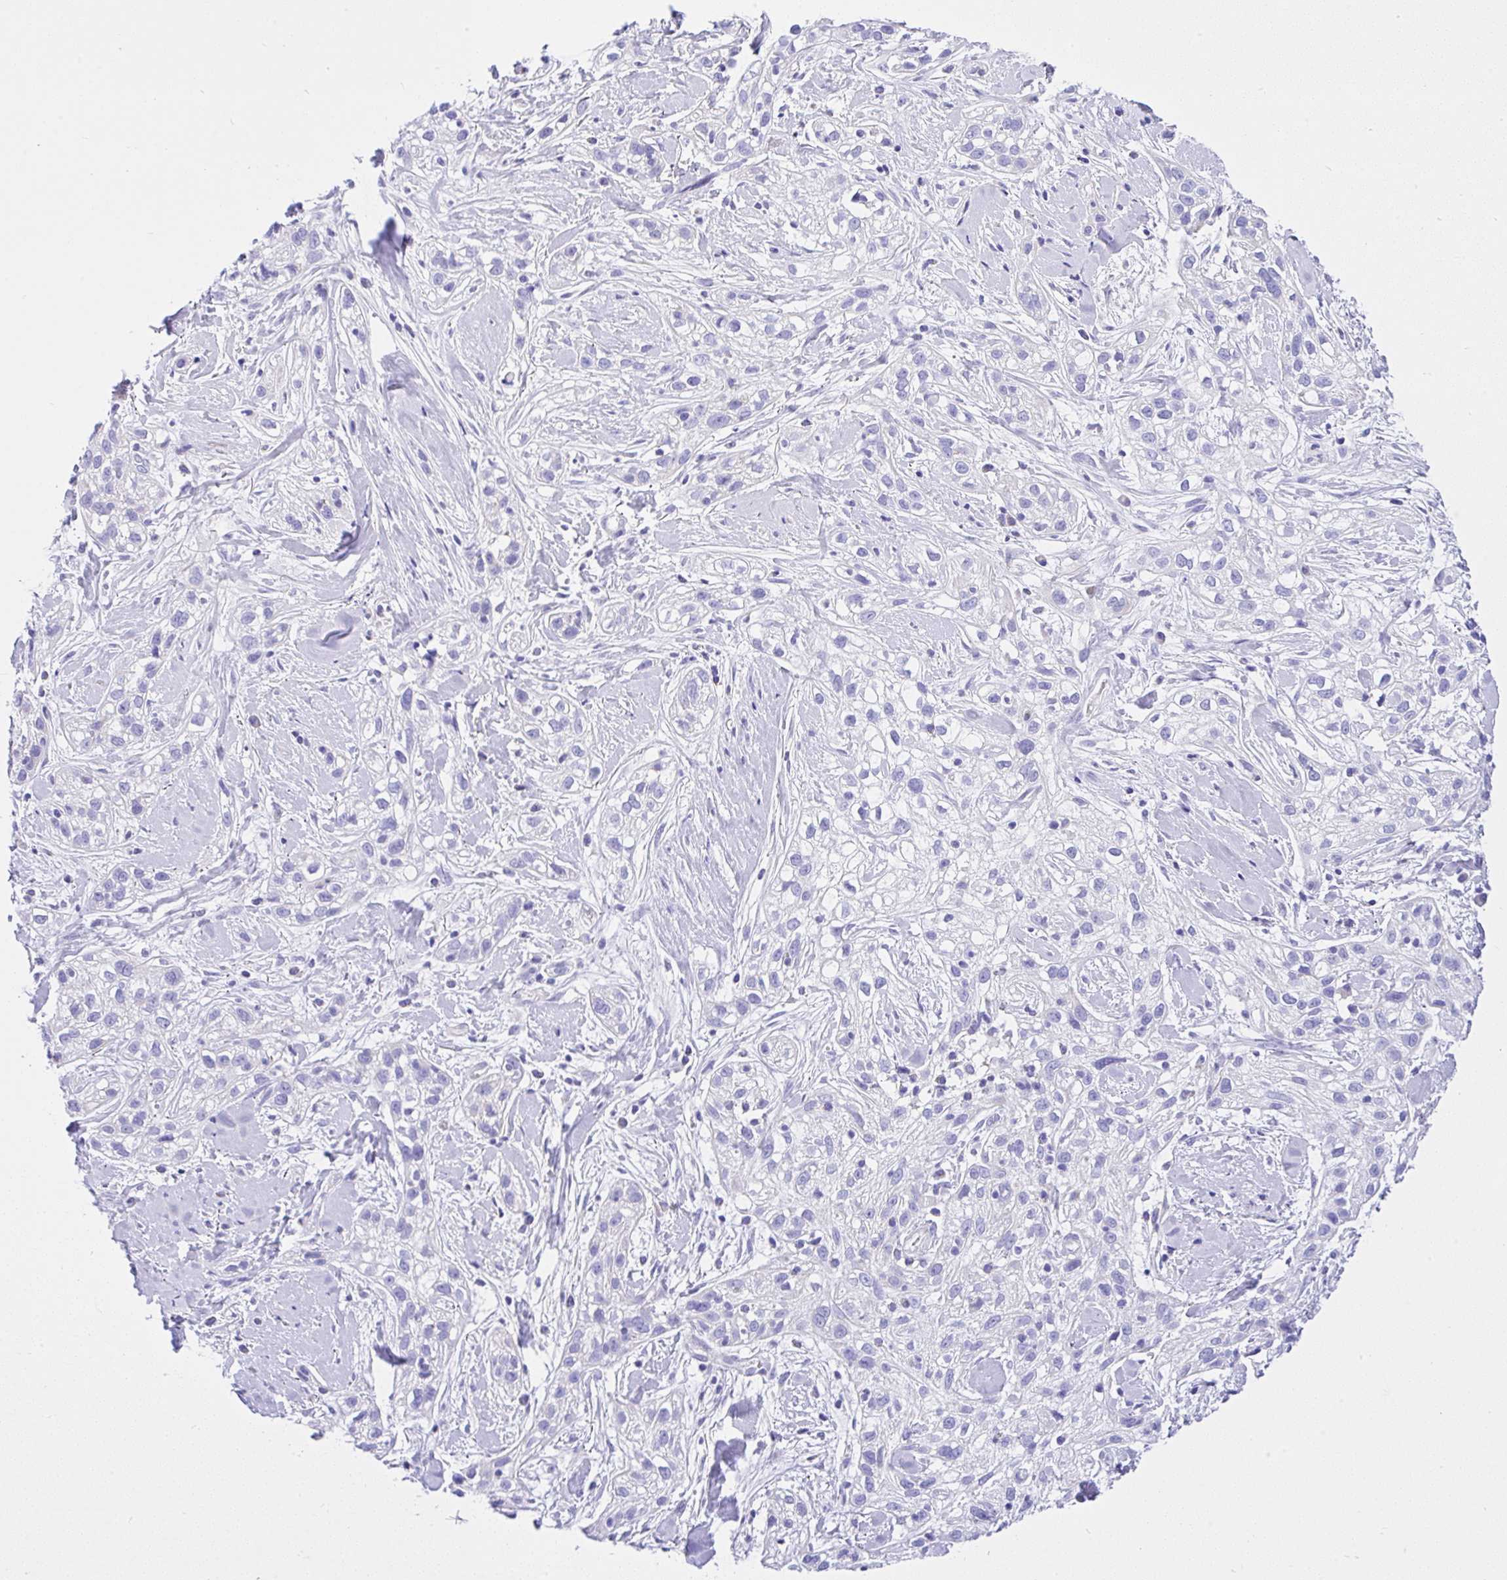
{"staining": {"intensity": "negative", "quantity": "none", "location": "none"}, "tissue": "skin cancer", "cell_type": "Tumor cells", "image_type": "cancer", "snomed": [{"axis": "morphology", "description": "Squamous cell carcinoma, NOS"}, {"axis": "topography", "description": "Skin"}], "caption": "The immunohistochemistry image has no significant expression in tumor cells of skin cancer tissue.", "gene": "SLC13A1", "patient": {"sex": "male", "age": 82}}